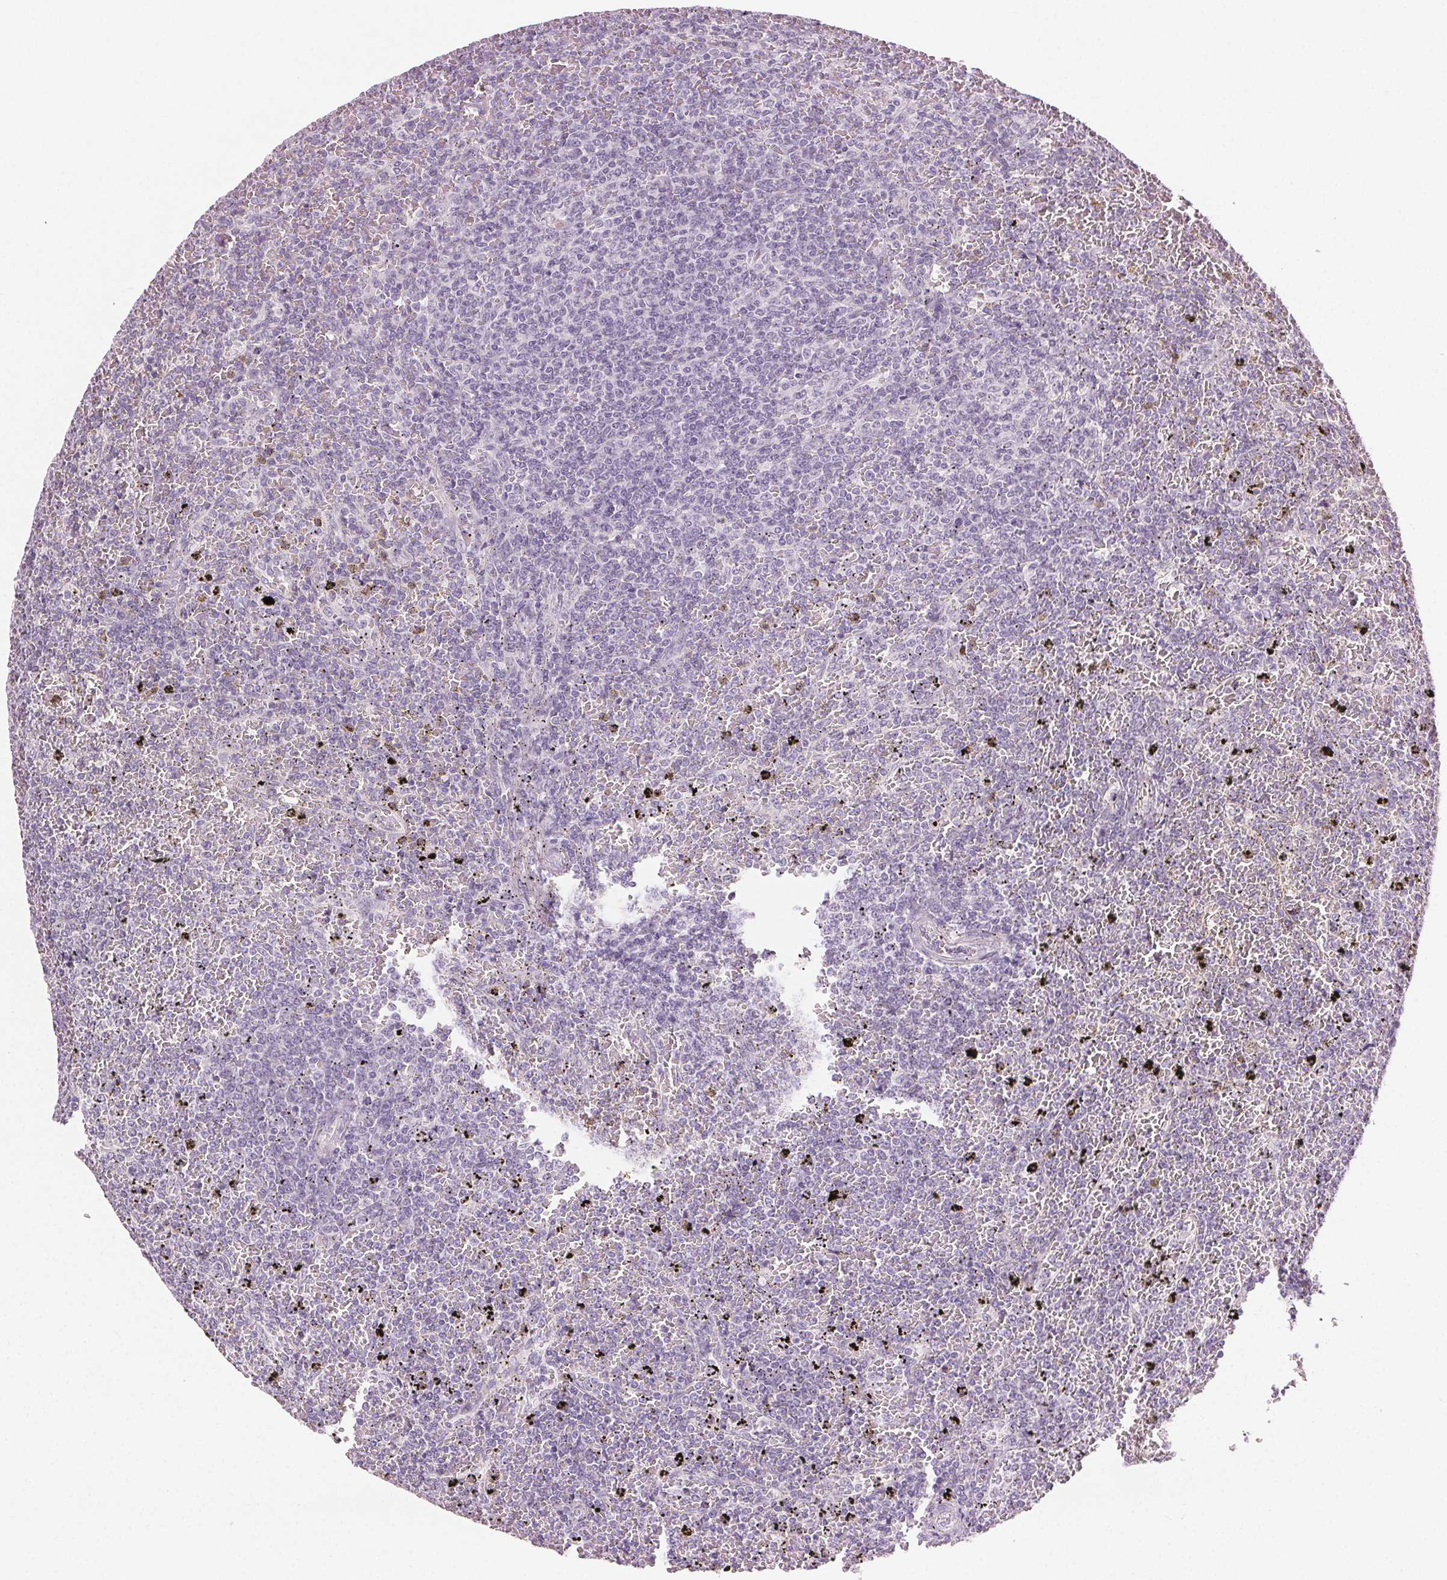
{"staining": {"intensity": "negative", "quantity": "none", "location": "none"}, "tissue": "lymphoma", "cell_type": "Tumor cells", "image_type": "cancer", "snomed": [{"axis": "morphology", "description": "Malignant lymphoma, non-Hodgkin's type, Low grade"}, {"axis": "topography", "description": "Spleen"}], "caption": "Tumor cells show no significant protein staining in lymphoma.", "gene": "HSF5", "patient": {"sex": "female", "age": 77}}